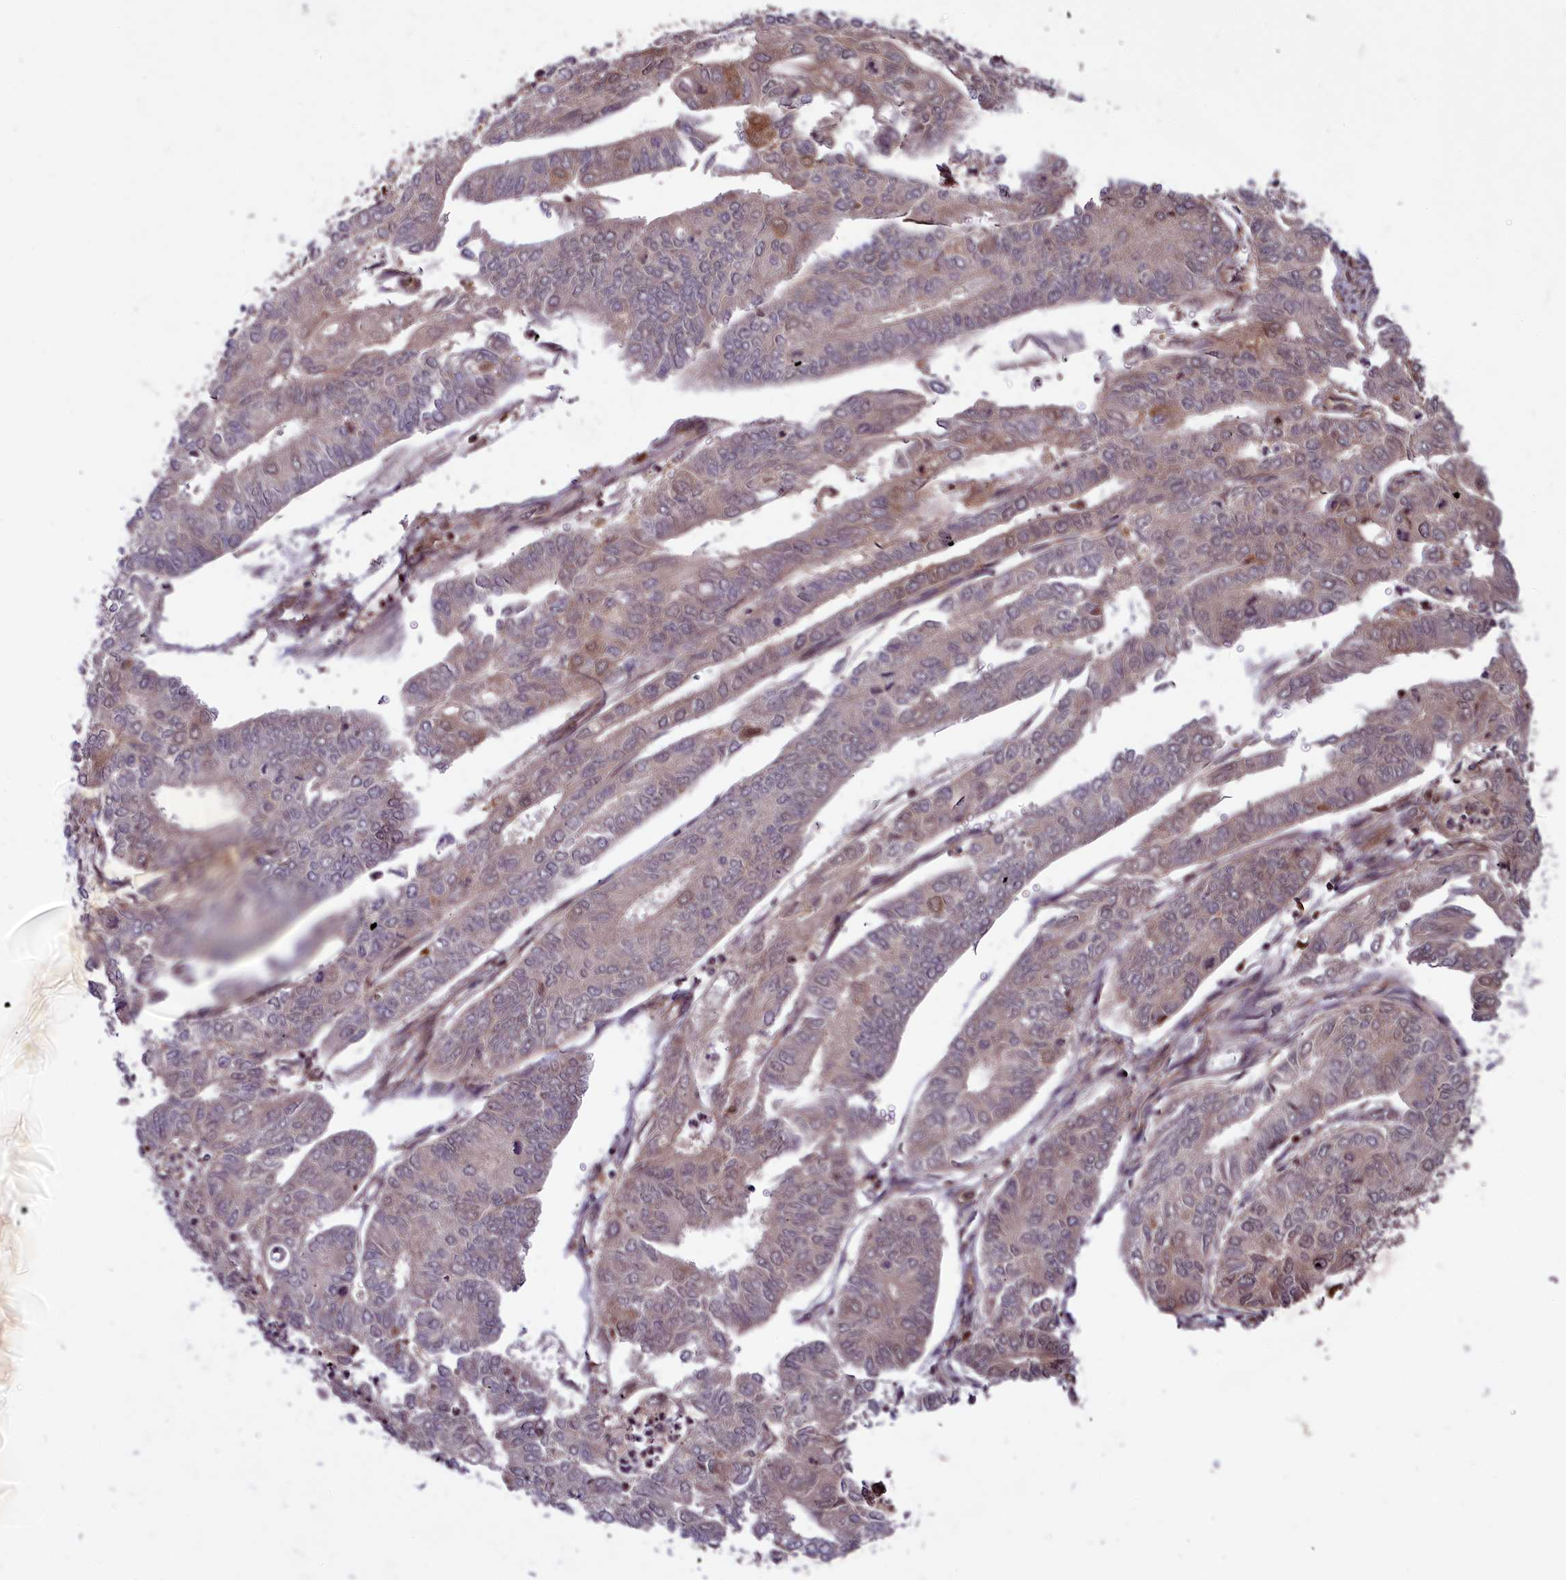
{"staining": {"intensity": "moderate", "quantity": "25%-75%", "location": "cytoplasmic/membranous"}, "tissue": "endometrial cancer", "cell_type": "Tumor cells", "image_type": "cancer", "snomed": [{"axis": "morphology", "description": "Adenocarcinoma, NOS"}, {"axis": "topography", "description": "Endometrium"}], "caption": "This image exhibits IHC staining of human endometrial adenocarcinoma, with medium moderate cytoplasmic/membranous staining in about 25%-75% of tumor cells.", "gene": "COX17", "patient": {"sex": "female", "age": 68}}